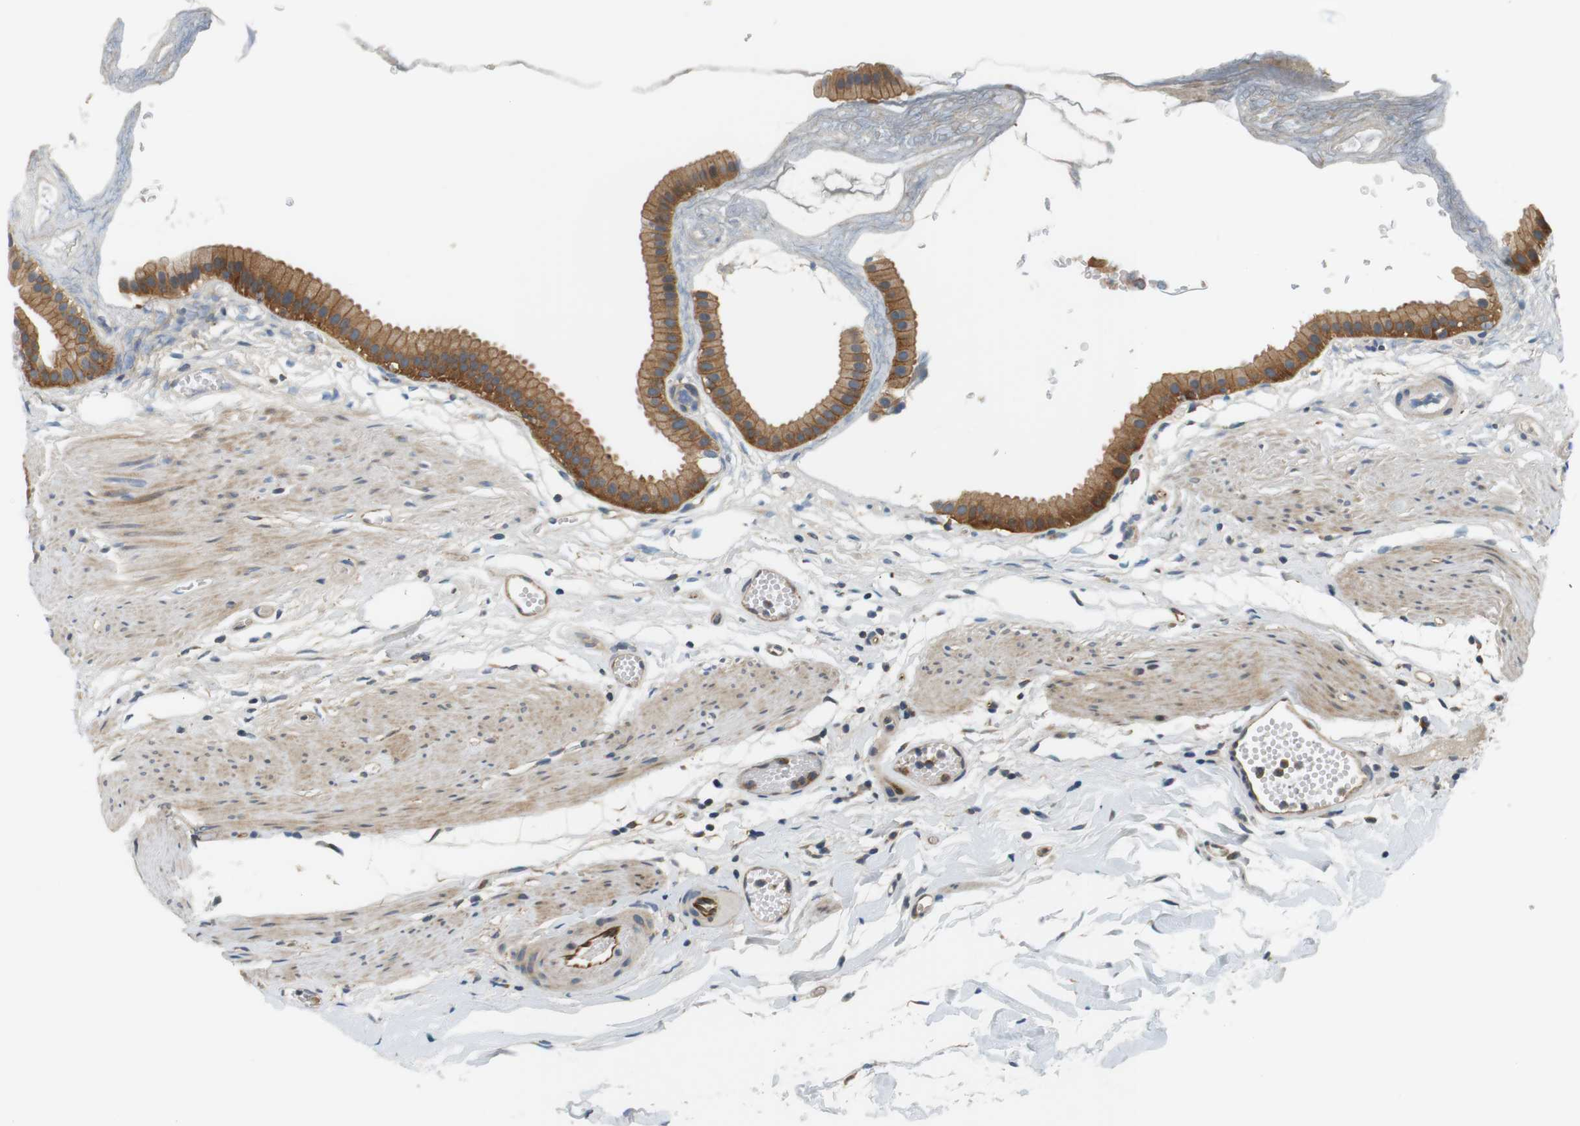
{"staining": {"intensity": "moderate", "quantity": ">75%", "location": "cytoplasmic/membranous"}, "tissue": "gallbladder", "cell_type": "Glandular cells", "image_type": "normal", "snomed": [{"axis": "morphology", "description": "Normal tissue, NOS"}, {"axis": "topography", "description": "Gallbladder"}], "caption": "Brown immunohistochemical staining in unremarkable gallbladder demonstrates moderate cytoplasmic/membranous positivity in approximately >75% of glandular cells. (Stains: DAB in brown, nuclei in blue, Microscopy: brightfield microscopy at high magnification).", "gene": "SH3GLB1", "patient": {"sex": "female", "age": 64}}